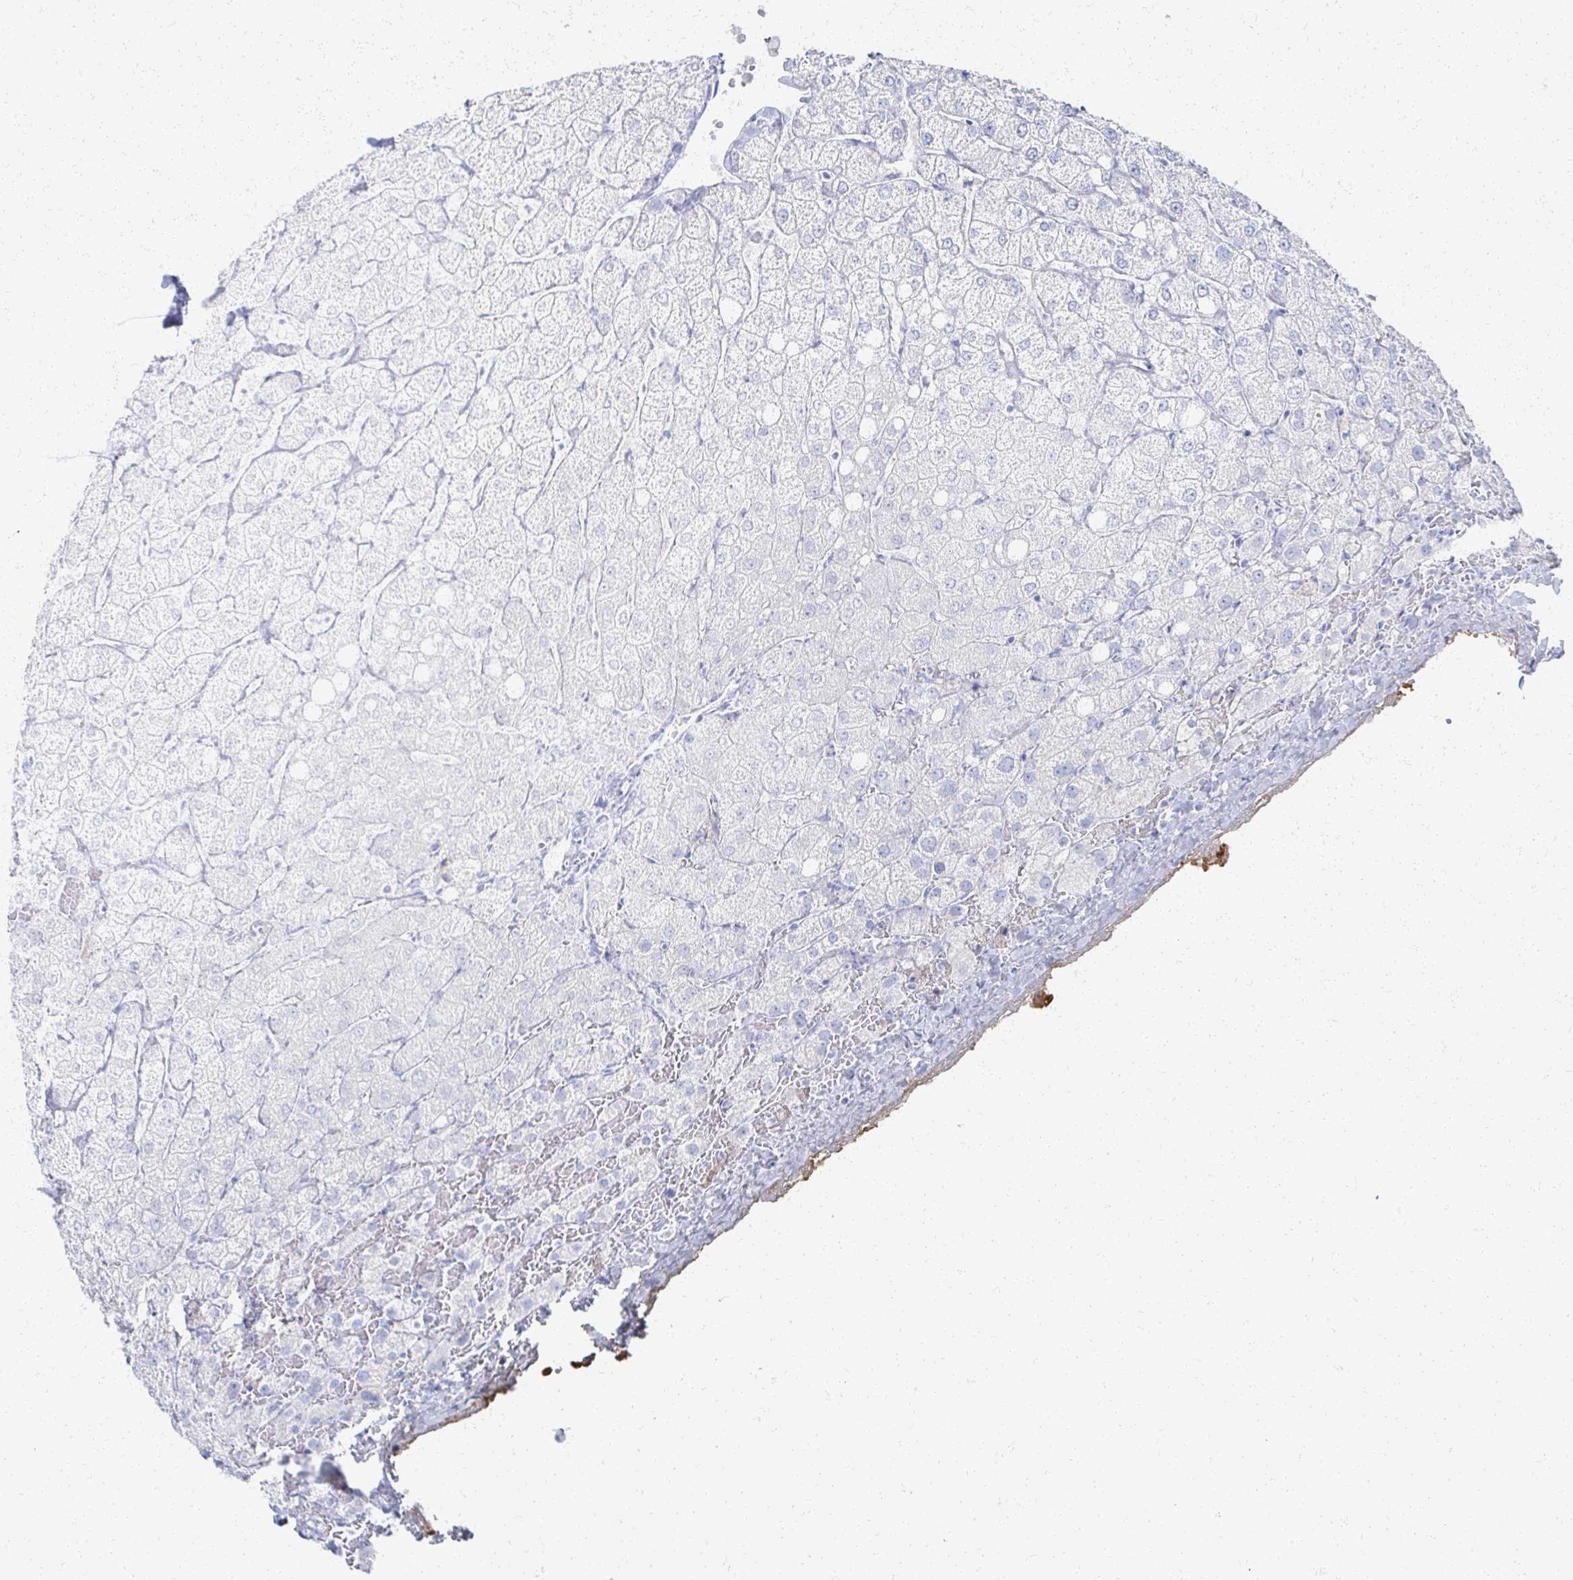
{"staining": {"intensity": "negative", "quantity": "none", "location": "none"}, "tissue": "liver", "cell_type": "Cholangiocytes", "image_type": "normal", "snomed": [{"axis": "morphology", "description": "Normal tissue, NOS"}, {"axis": "topography", "description": "Liver"}], "caption": "DAB immunohistochemical staining of normal human liver shows no significant expression in cholangiocytes. (DAB (3,3'-diaminobenzidine) immunohistochemistry visualized using brightfield microscopy, high magnification).", "gene": "PRR20A", "patient": {"sex": "female", "age": 54}}